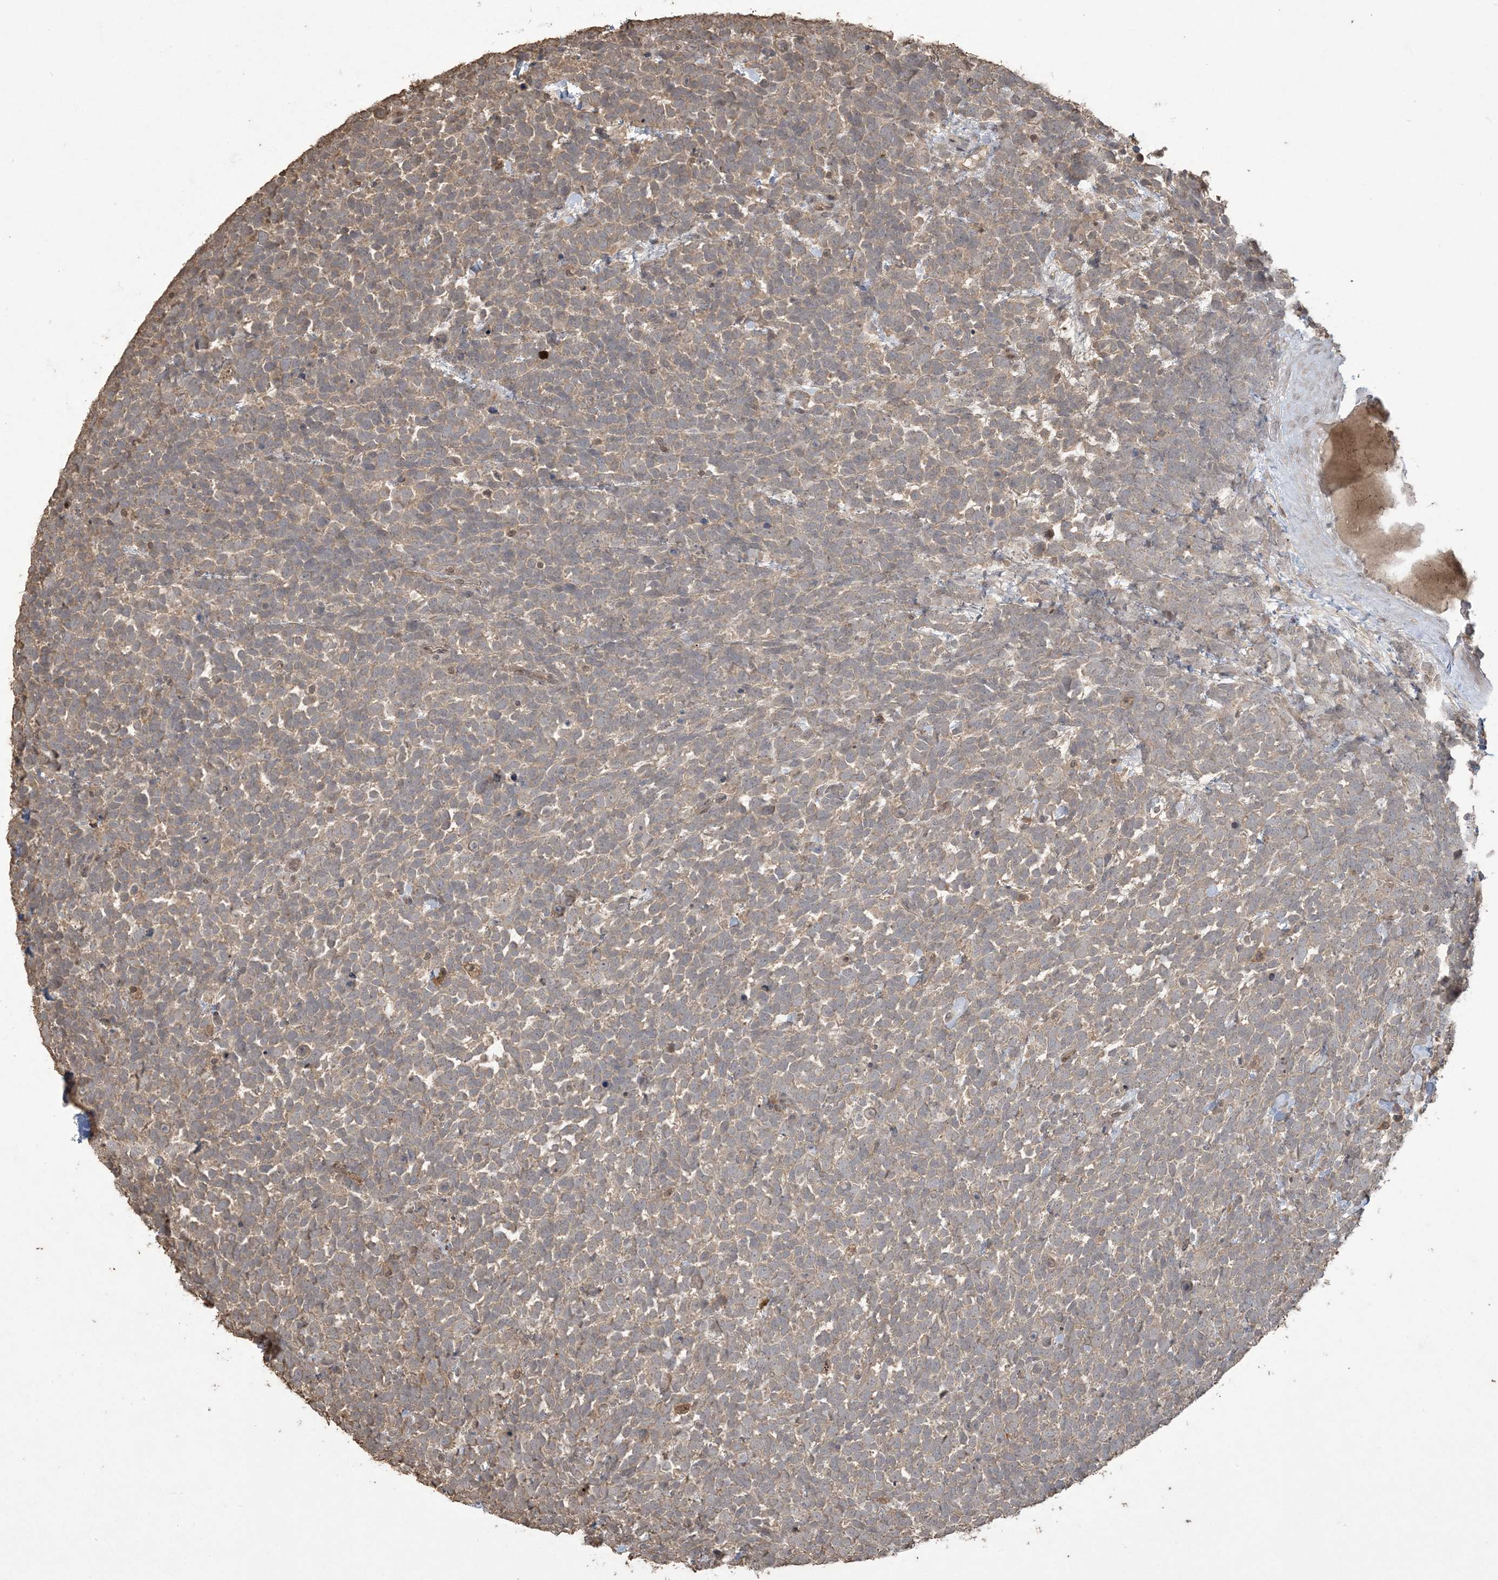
{"staining": {"intensity": "weak", "quantity": ">75%", "location": "cytoplasmic/membranous"}, "tissue": "urothelial cancer", "cell_type": "Tumor cells", "image_type": "cancer", "snomed": [{"axis": "morphology", "description": "Urothelial carcinoma, High grade"}, {"axis": "topography", "description": "Urinary bladder"}], "caption": "High-grade urothelial carcinoma stained for a protein (brown) displays weak cytoplasmic/membranous positive positivity in approximately >75% of tumor cells.", "gene": "EFCAB8", "patient": {"sex": "female", "age": 82}}